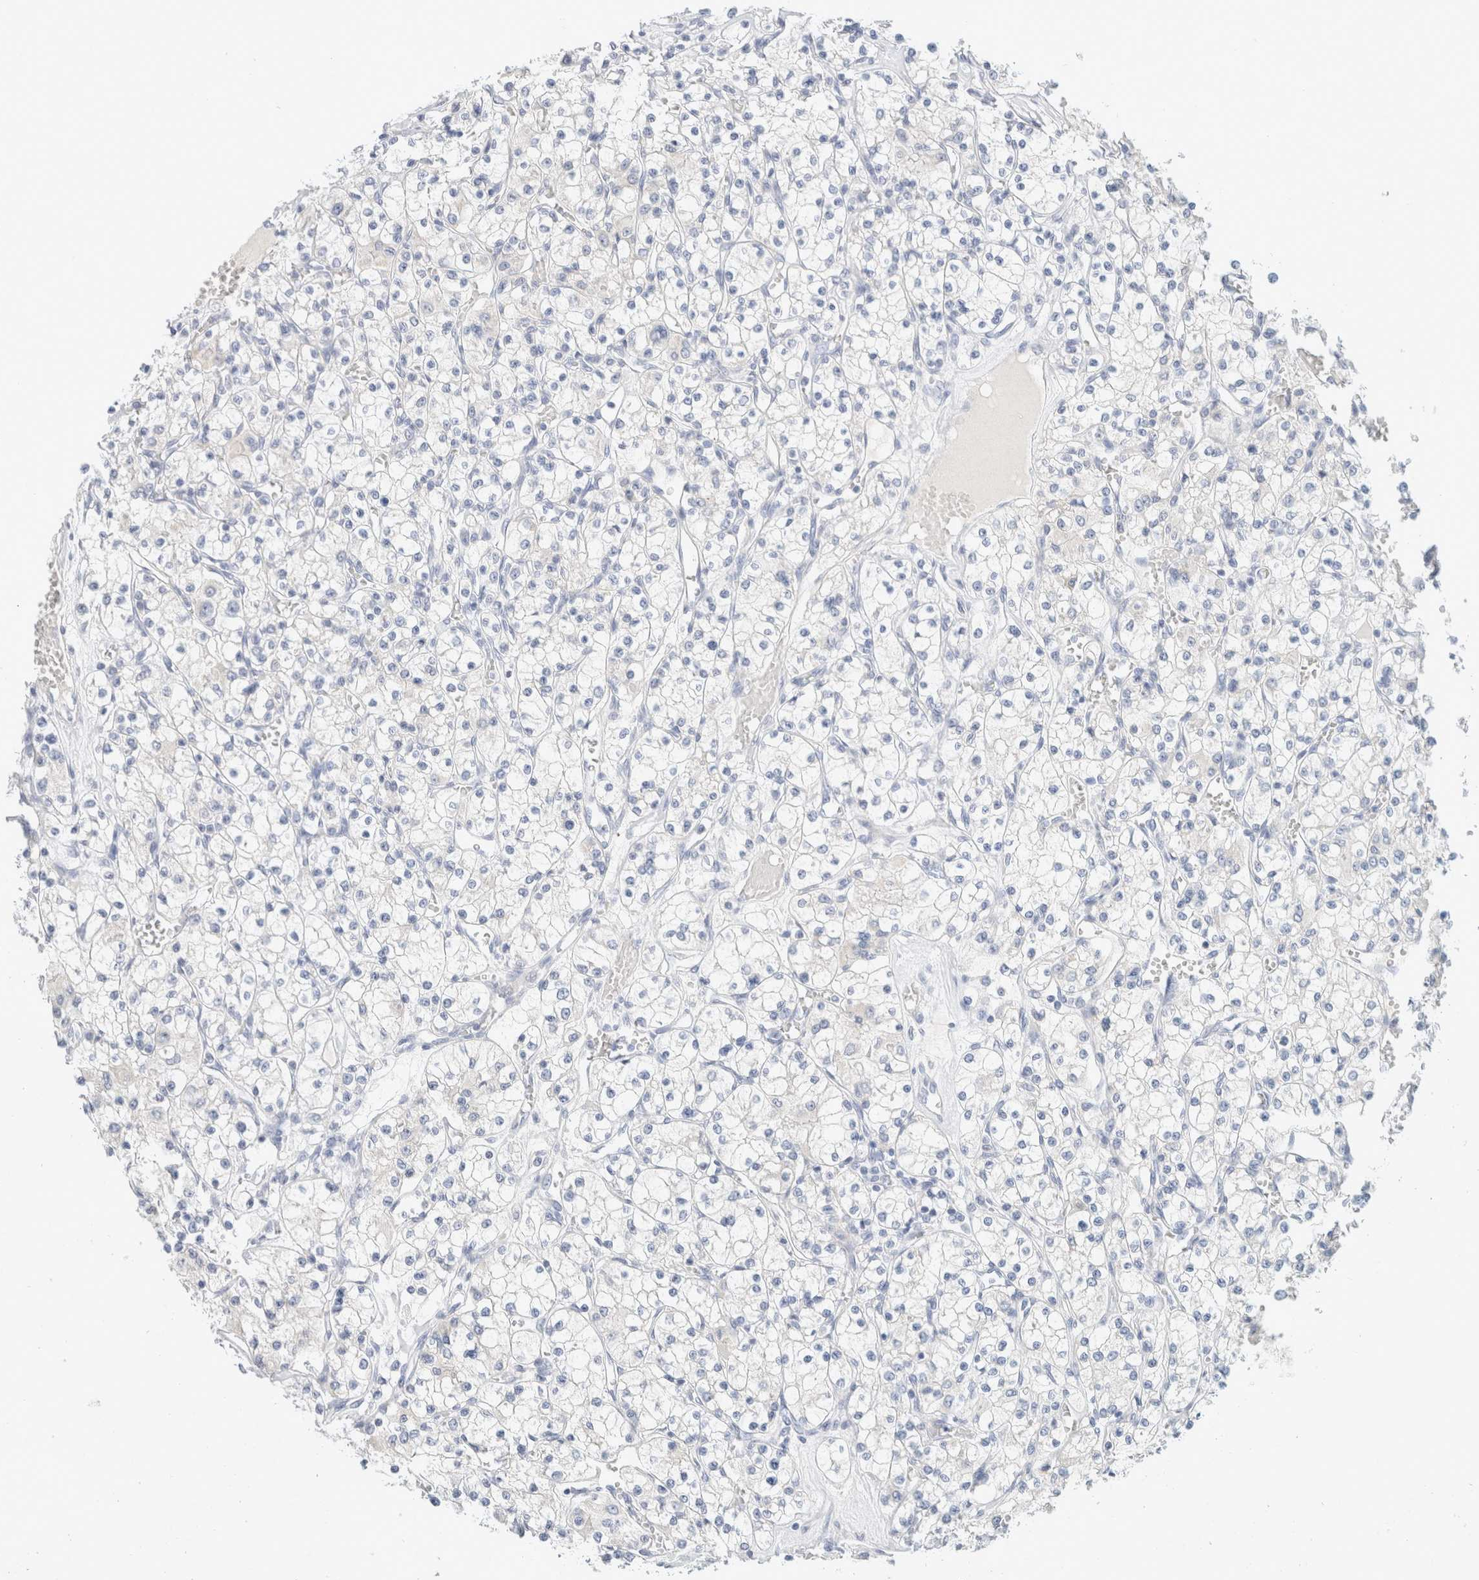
{"staining": {"intensity": "negative", "quantity": "none", "location": "none"}, "tissue": "renal cancer", "cell_type": "Tumor cells", "image_type": "cancer", "snomed": [{"axis": "morphology", "description": "Adenocarcinoma, NOS"}, {"axis": "topography", "description": "Kidney"}], "caption": "Immunohistochemistry (IHC) histopathology image of neoplastic tissue: adenocarcinoma (renal) stained with DAB demonstrates no significant protein expression in tumor cells. Nuclei are stained in blue.", "gene": "HEXD", "patient": {"sex": "female", "age": 59}}